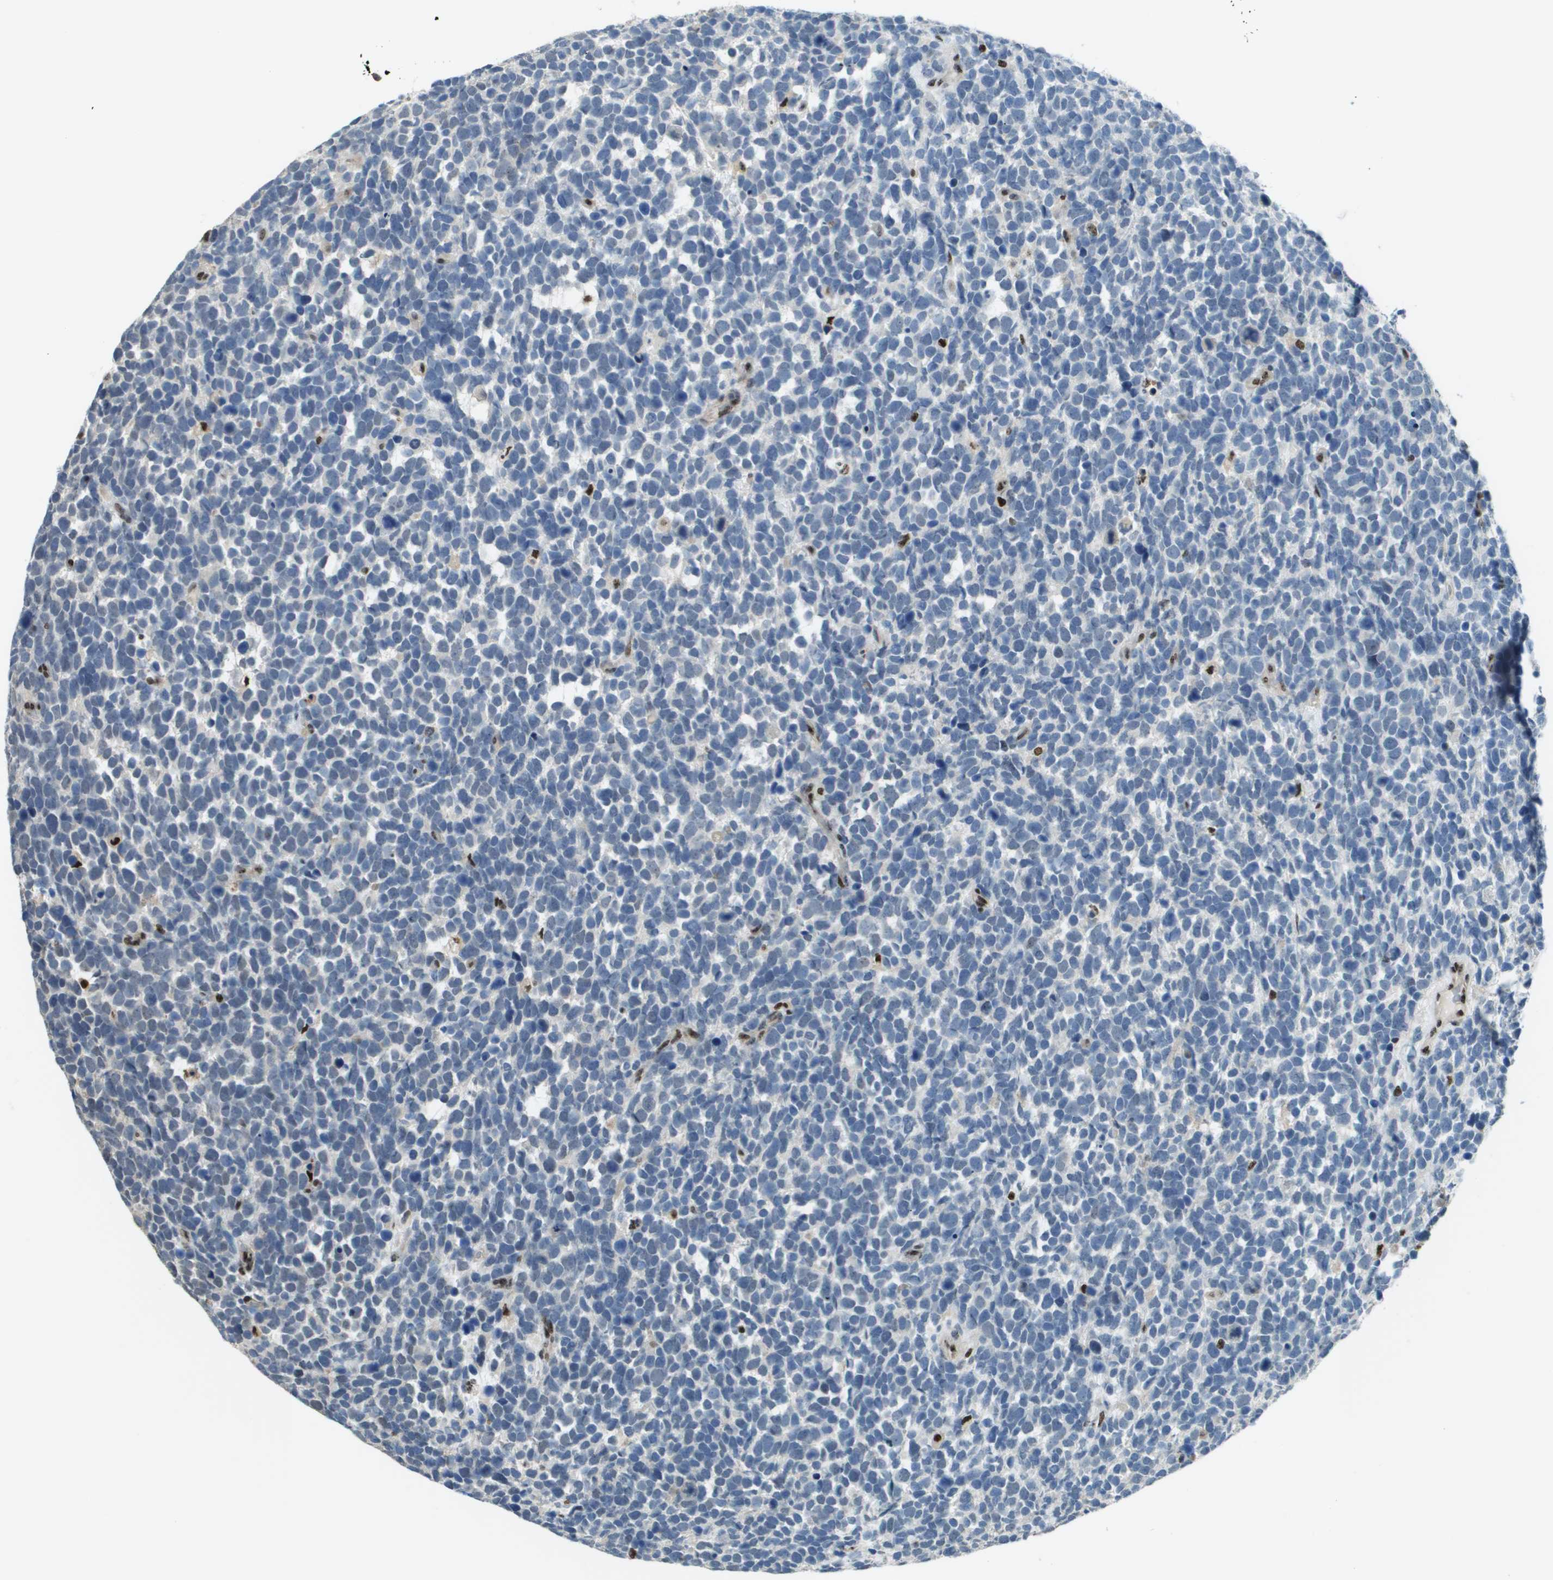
{"staining": {"intensity": "negative", "quantity": "none", "location": "none"}, "tissue": "urothelial cancer", "cell_type": "Tumor cells", "image_type": "cancer", "snomed": [{"axis": "morphology", "description": "Urothelial carcinoma, High grade"}, {"axis": "topography", "description": "Urinary bladder"}], "caption": "The image exhibits no significant staining in tumor cells of urothelial cancer.", "gene": "SP100", "patient": {"sex": "female", "age": 82}}